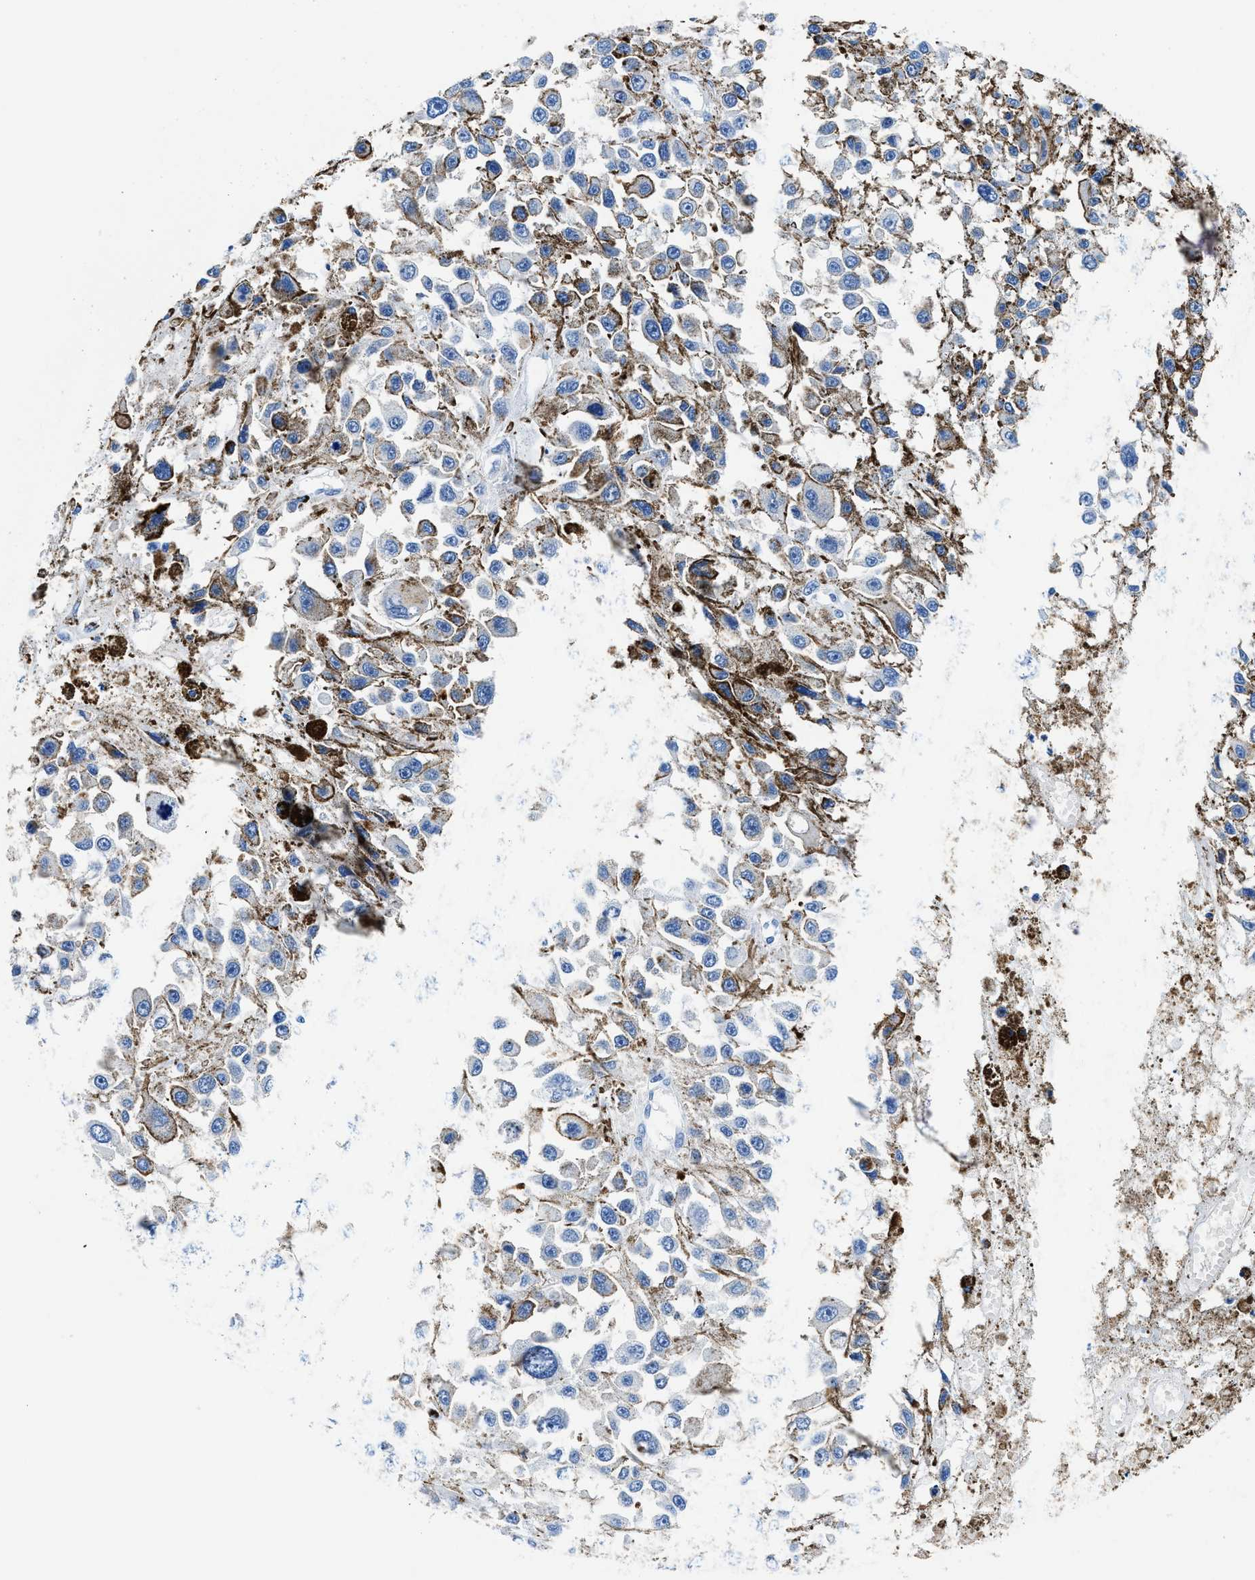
{"staining": {"intensity": "negative", "quantity": "none", "location": "none"}, "tissue": "melanoma", "cell_type": "Tumor cells", "image_type": "cancer", "snomed": [{"axis": "morphology", "description": "Malignant melanoma, Metastatic site"}, {"axis": "topography", "description": "Lymph node"}], "caption": "Micrograph shows no protein expression in tumor cells of malignant melanoma (metastatic site) tissue.", "gene": "OR14K1", "patient": {"sex": "male", "age": 59}}